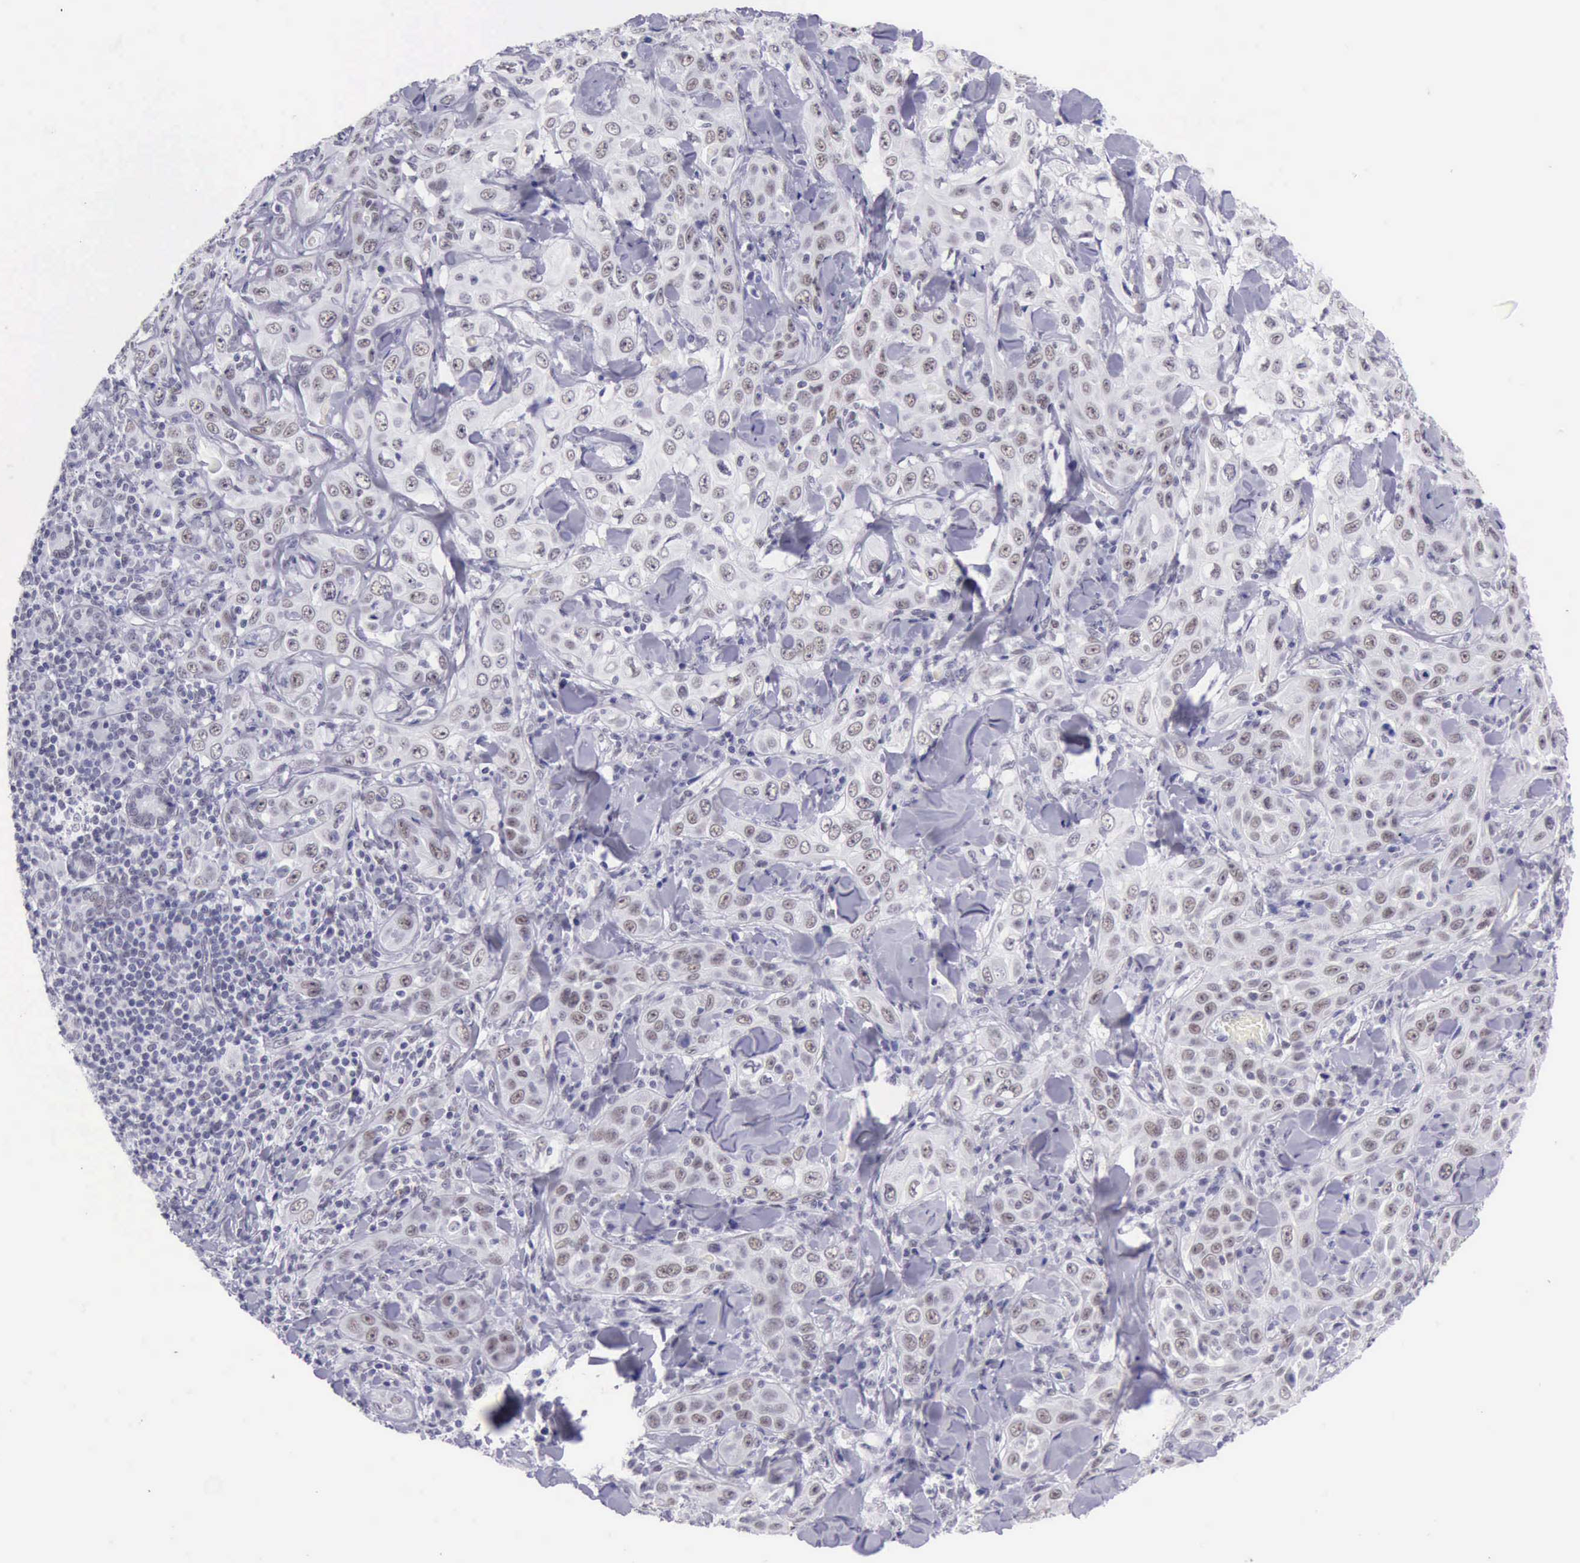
{"staining": {"intensity": "negative", "quantity": "none", "location": "none"}, "tissue": "skin cancer", "cell_type": "Tumor cells", "image_type": "cancer", "snomed": [{"axis": "morphology", "description": "Squamous cell carcinoma, NOS"}, {"axis": "topography", "description": "Skin"}], "caption": "Human skin cancer (squamous cell carcinoma) stained for a protein using immunohistochemistry demonstrates no expression in tumor cells.", "gene": "EP300", "patient": {"sex": "male", "age": 84}}